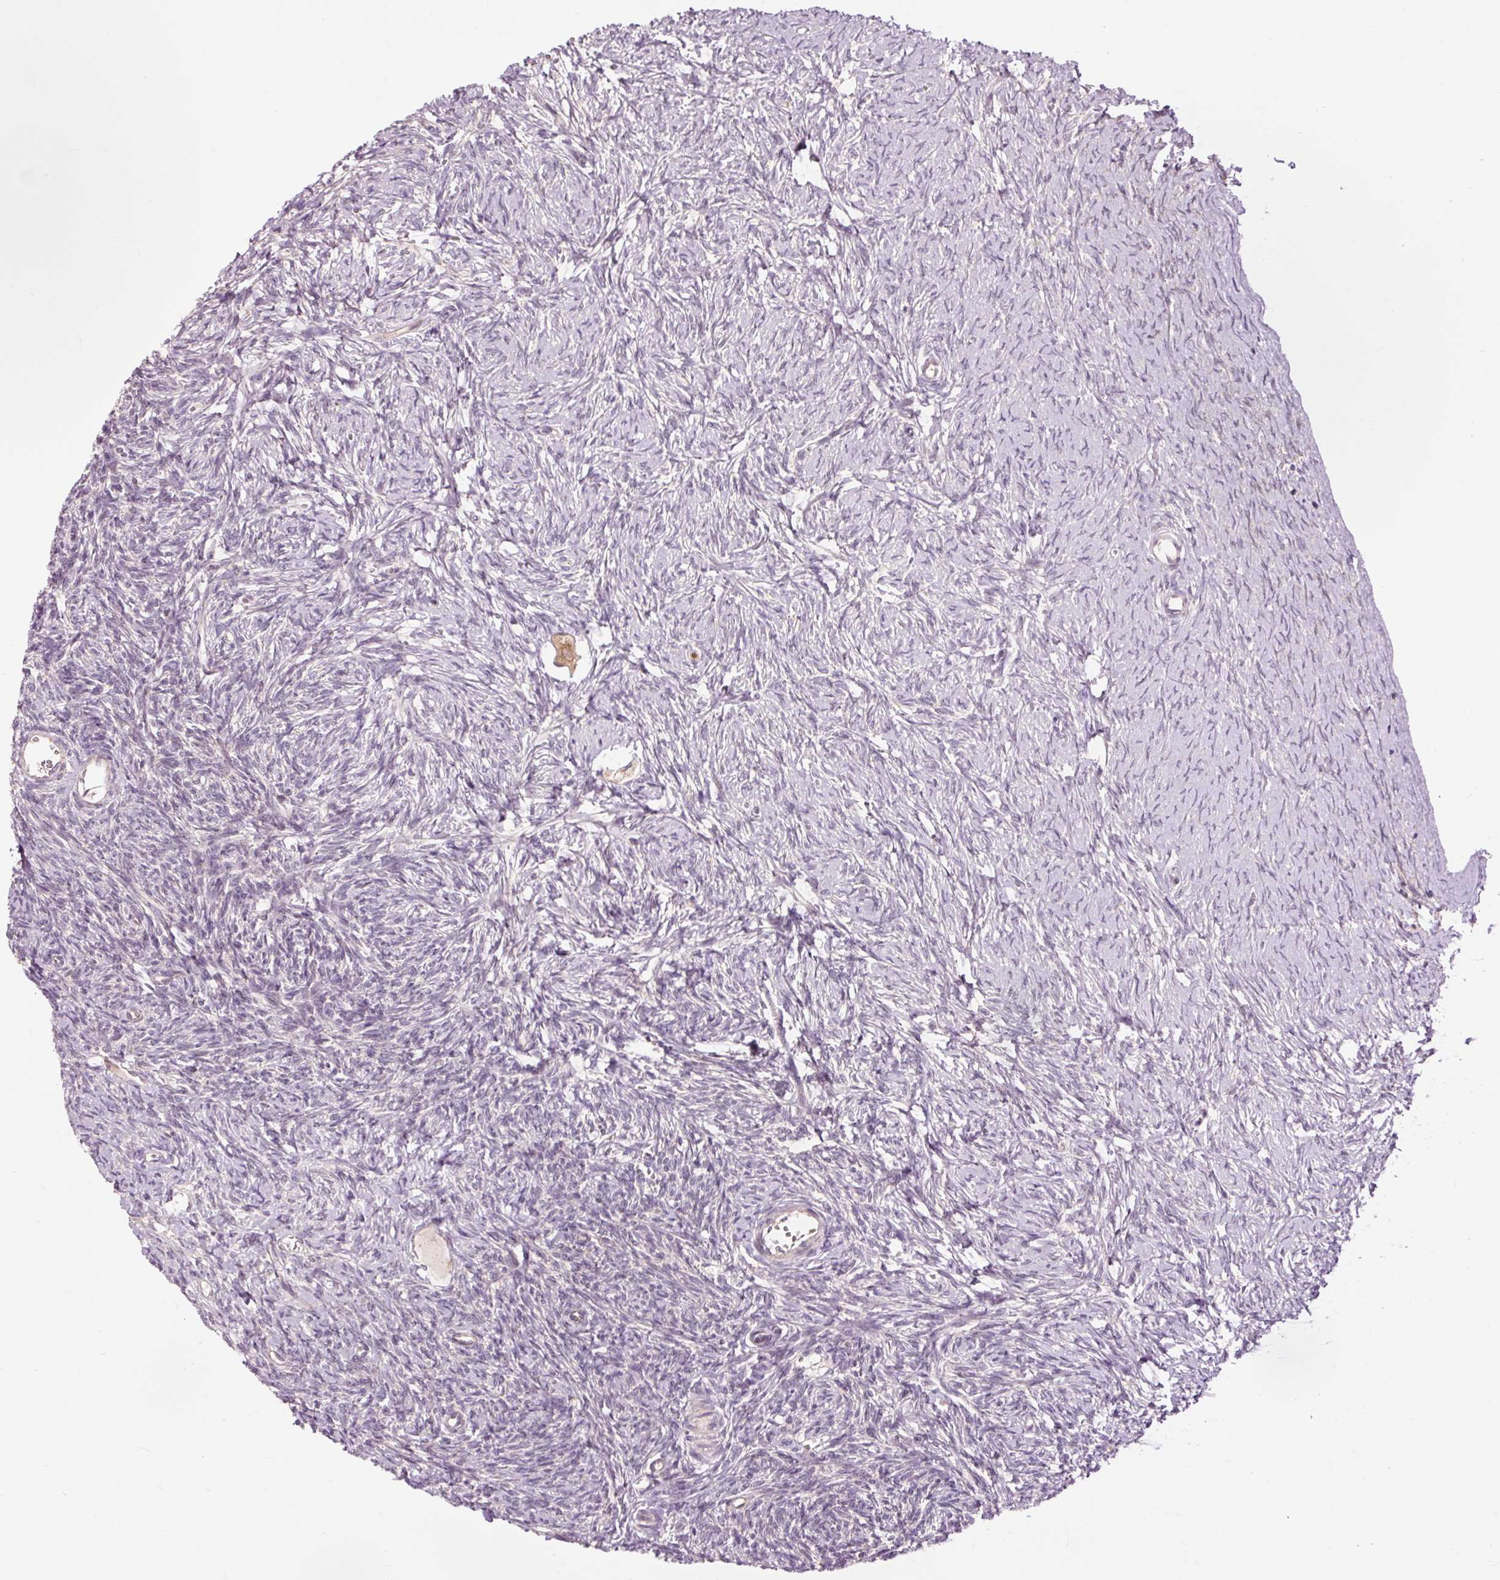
{"staining": {"intensity": "moderate", "quantity": ">75%", "location": "cytoplasmic/membranous"}, "tissue": "ovary", "cell_type": "Follicle cells", "image_type": "normal", "snomed": [{"axis": "morphology", "description": "Normal tissue, NOS"}, {"axis": "topography", "description": "Ovary"}], "caption": "Protein staining of normal ovary reveals moderate cytoplasmic/membranous staining in approximately >75% of follicle cells.", "gene": "PRDX5", "patient": {"sex": "female", "age": 39}}